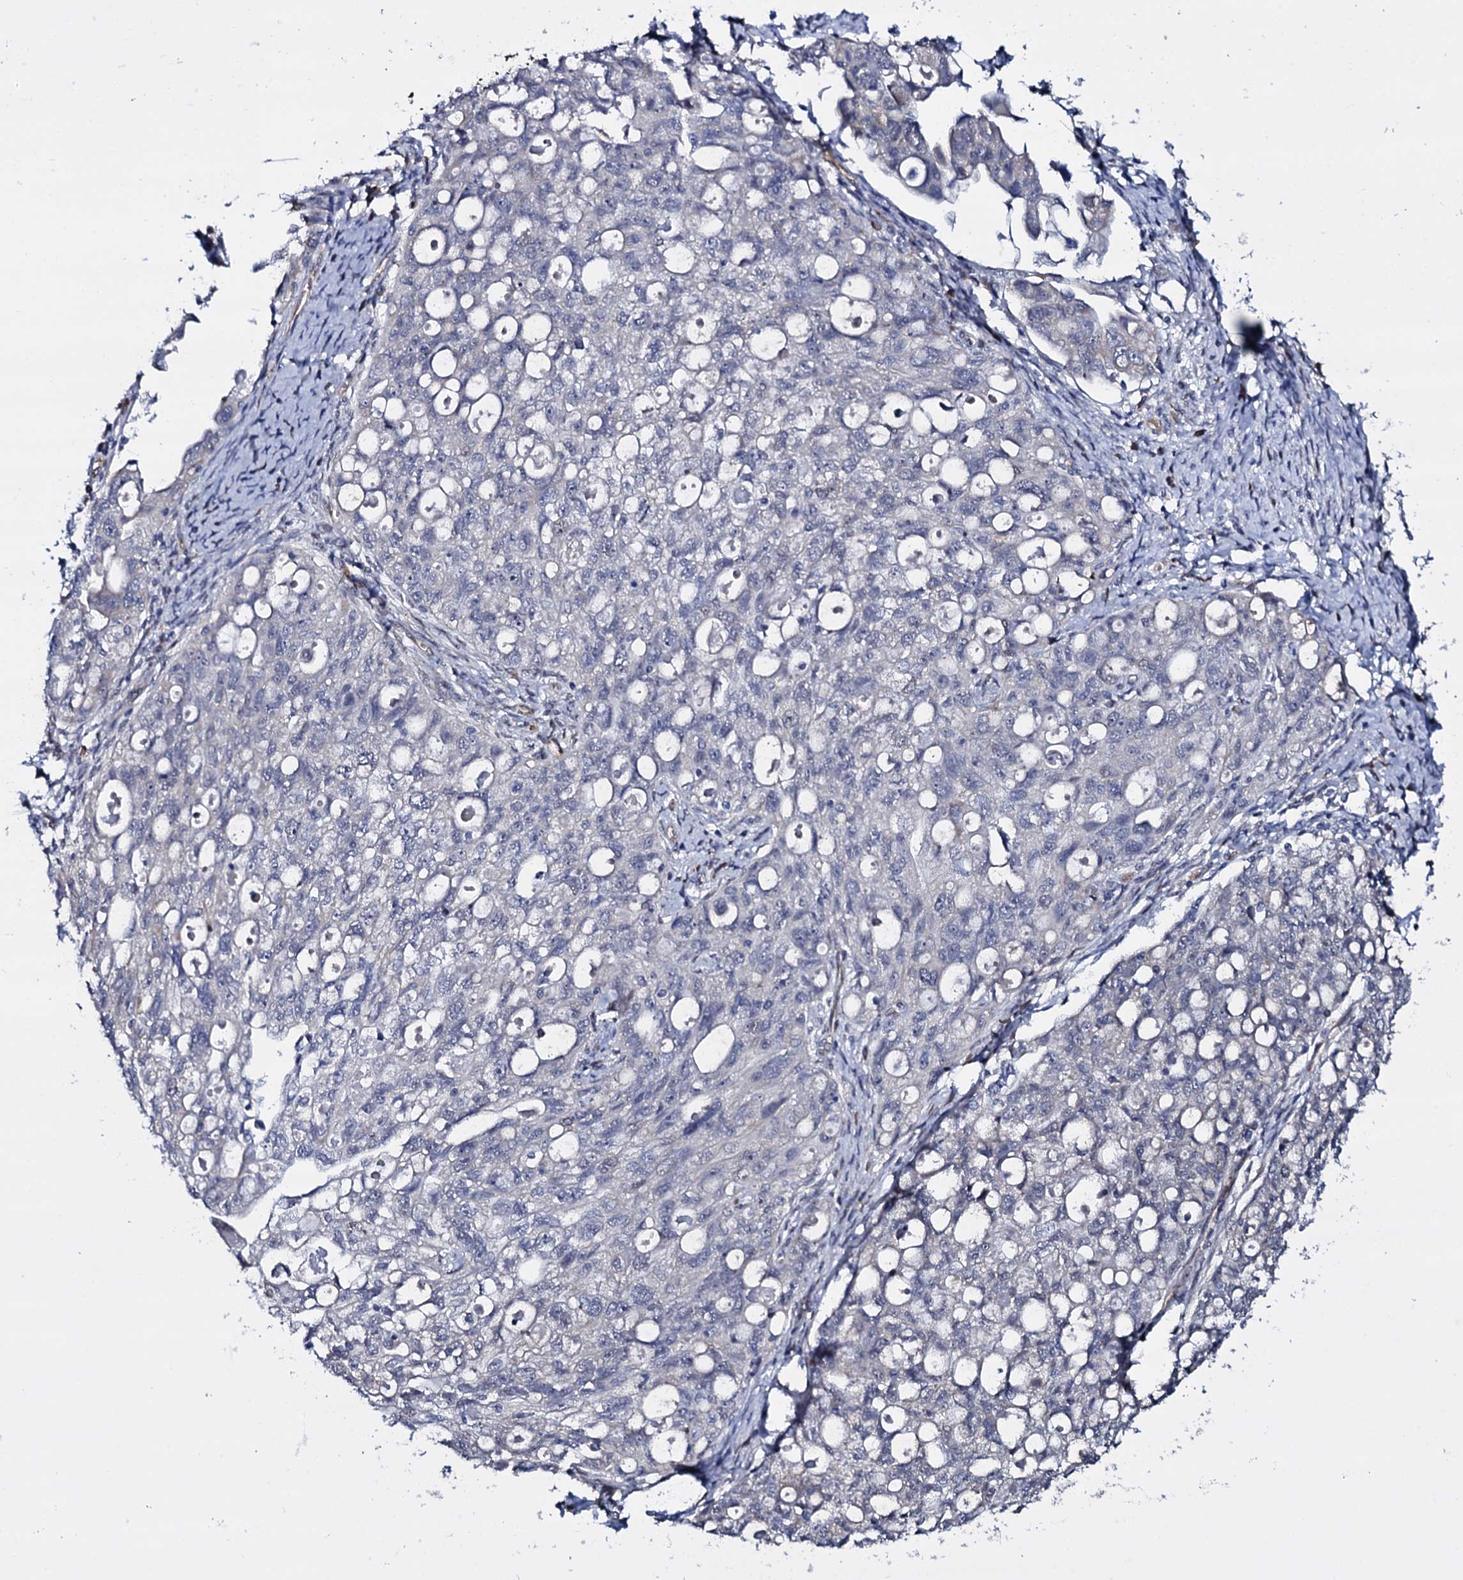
{"staining": {"intensity": "negative", "quantity": "none", "location": "none"}, "tissue": "ovarian cancer", "cell_type": "Tumor cells", "image_type": "cancer", "snomed": [{"axis": "morphology", "description": "Carcinoma, NOS"}, {"axis": "morphology", "description": "Cystadenocarcinoma, serous, NOS"}, {"axis": "topography", "description": "Ovary"}], "caption": "Tumor cells are negative for brown protein staining in ovarian serous cystadenocarcinoma.", "gene": "GAREM1", "patient": {"sex": "female", "age": 69}}